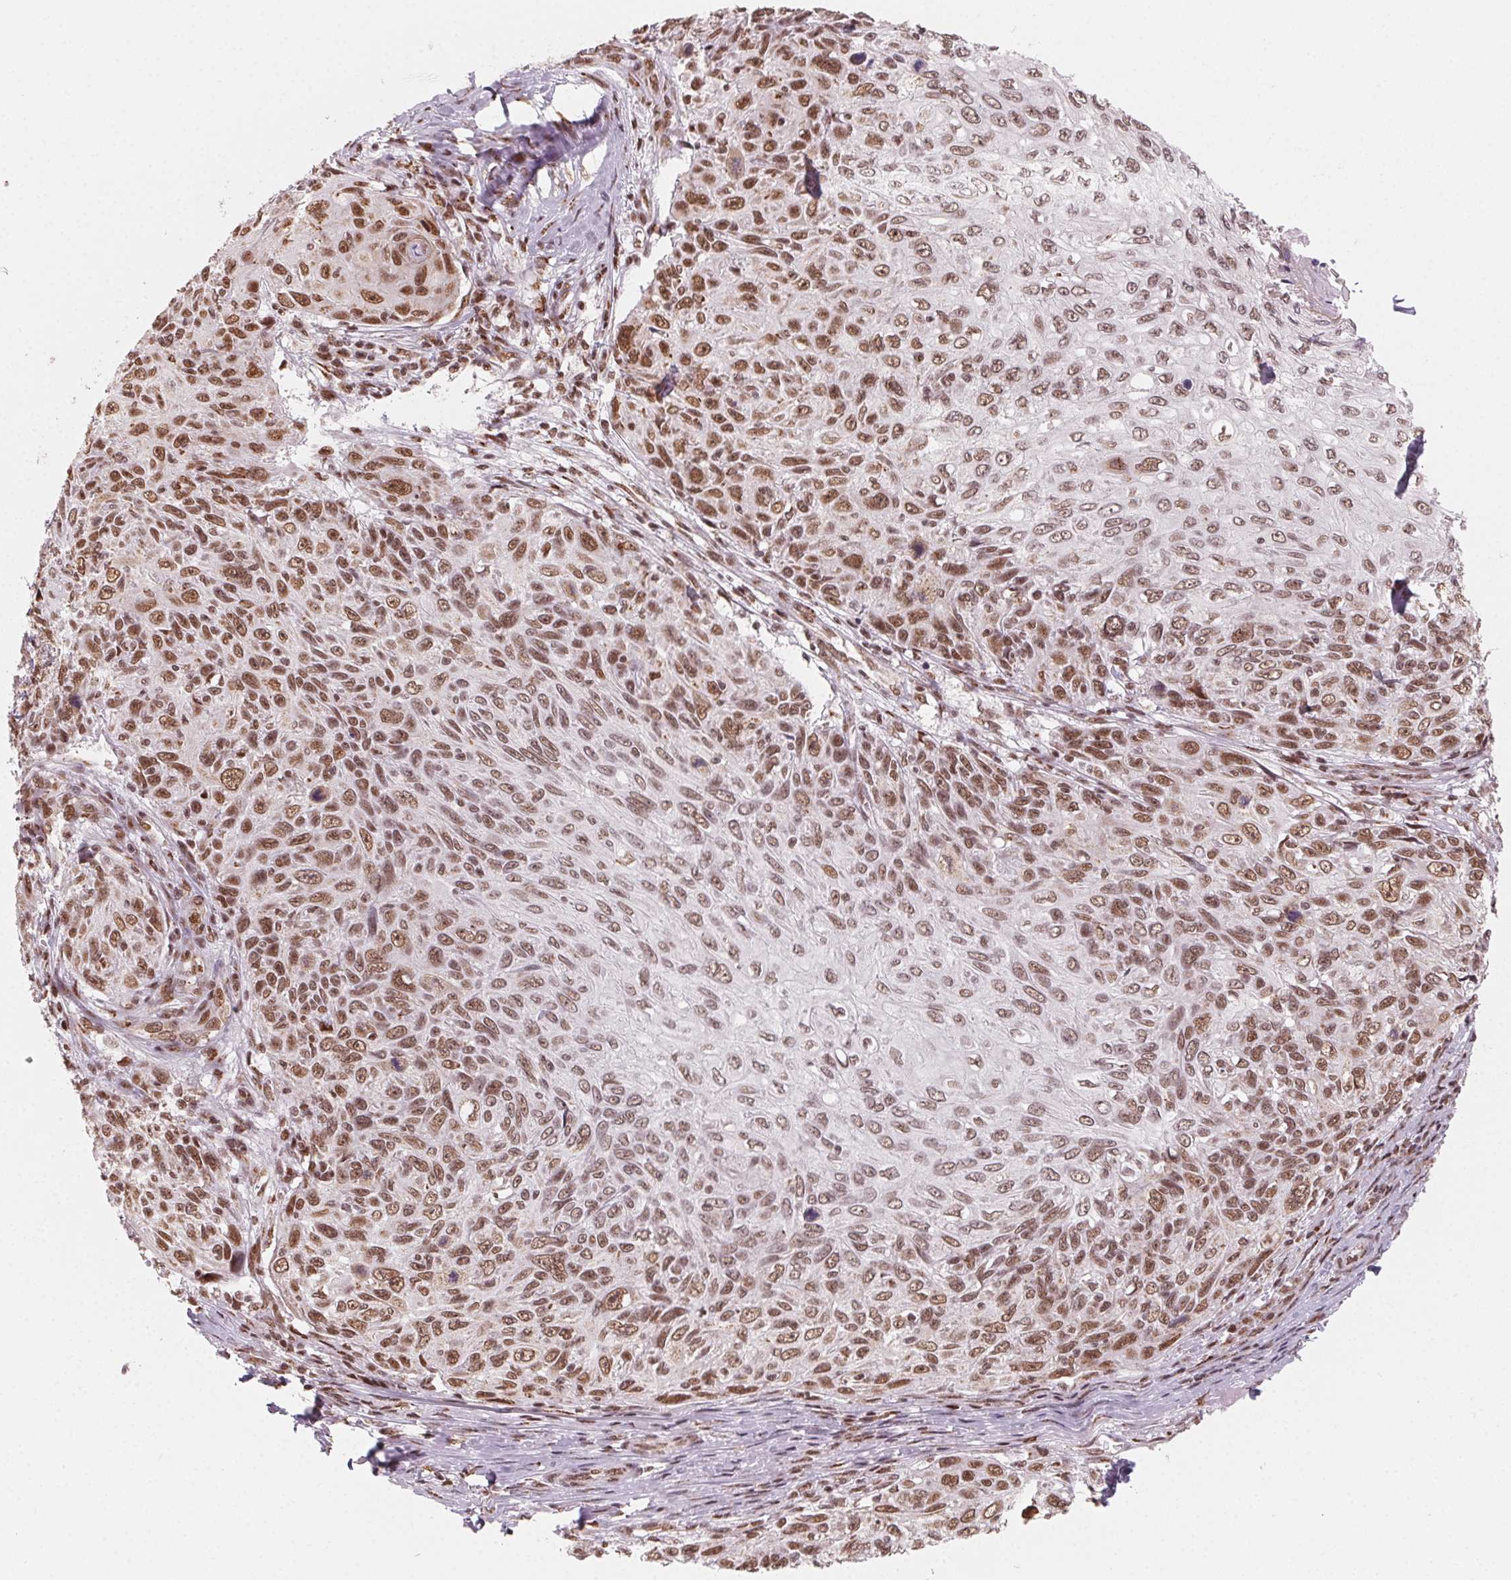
{"staining": {"intensity": "moderate", "quantity": ">75%", "location": "nuclear"}, "tissue": "skin cancer", "cell_type": "Tumor cells", "image_type": "cancer", "snomed": [{"axis": "morphology", "description": "Squamous cell carcinoma, NOS"}, {"axis": "topography", "description": "Skin"}], "caption": "The micrograph displays staining of skin cancer, revealing moderate nuclear protein expression (brown color) within tumor cells. The staining was performed using DAB (3,3'-diaminobenzidine), with brown indicating positive protein expression. Nuclei are stained blue with hematoxylin.", "gene": "TOPORS", "patient": {"sex": "male", "age": 92}}